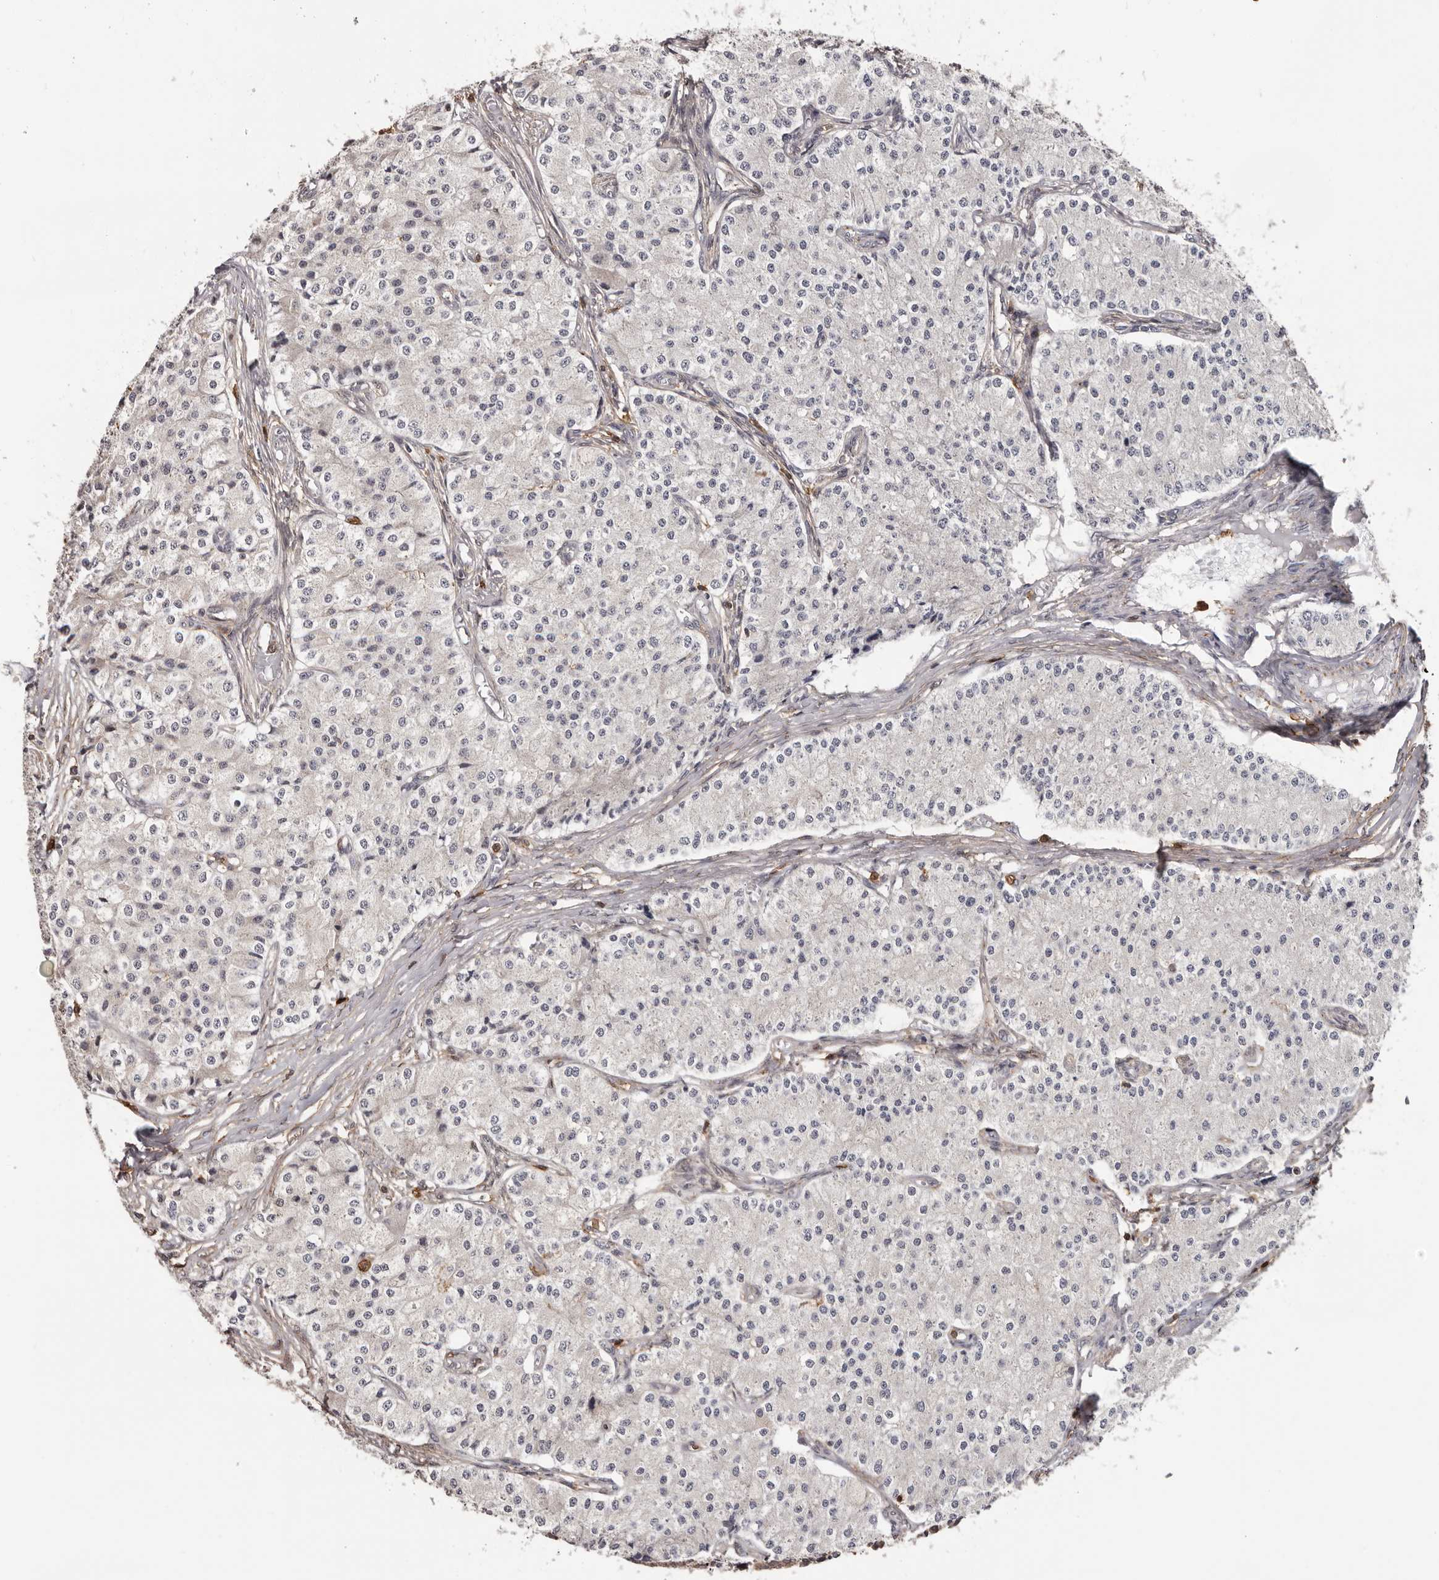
{"staining": {"intensity": "negative", "quantity": "none", "location": "none"}, "tissue": "carcinoid", "cell_type": "Tumor cells", "image_type": "cancer", "snomed": [{"axis": "morphology", "description": "Carcinoid, malignant, NOS"}, {"axis": "topography", "description": "Colon"}], "caption": "High magnification brightfield microscopy of carcinoid (malignant) stained with DAB (3,3'-diaminobenzidine) (brown) and counterstained with hematoxylin (blue): tumor cells show no significant expression.", "gene": "PRR12", "patient": {"sex": "female", "age": 52}}